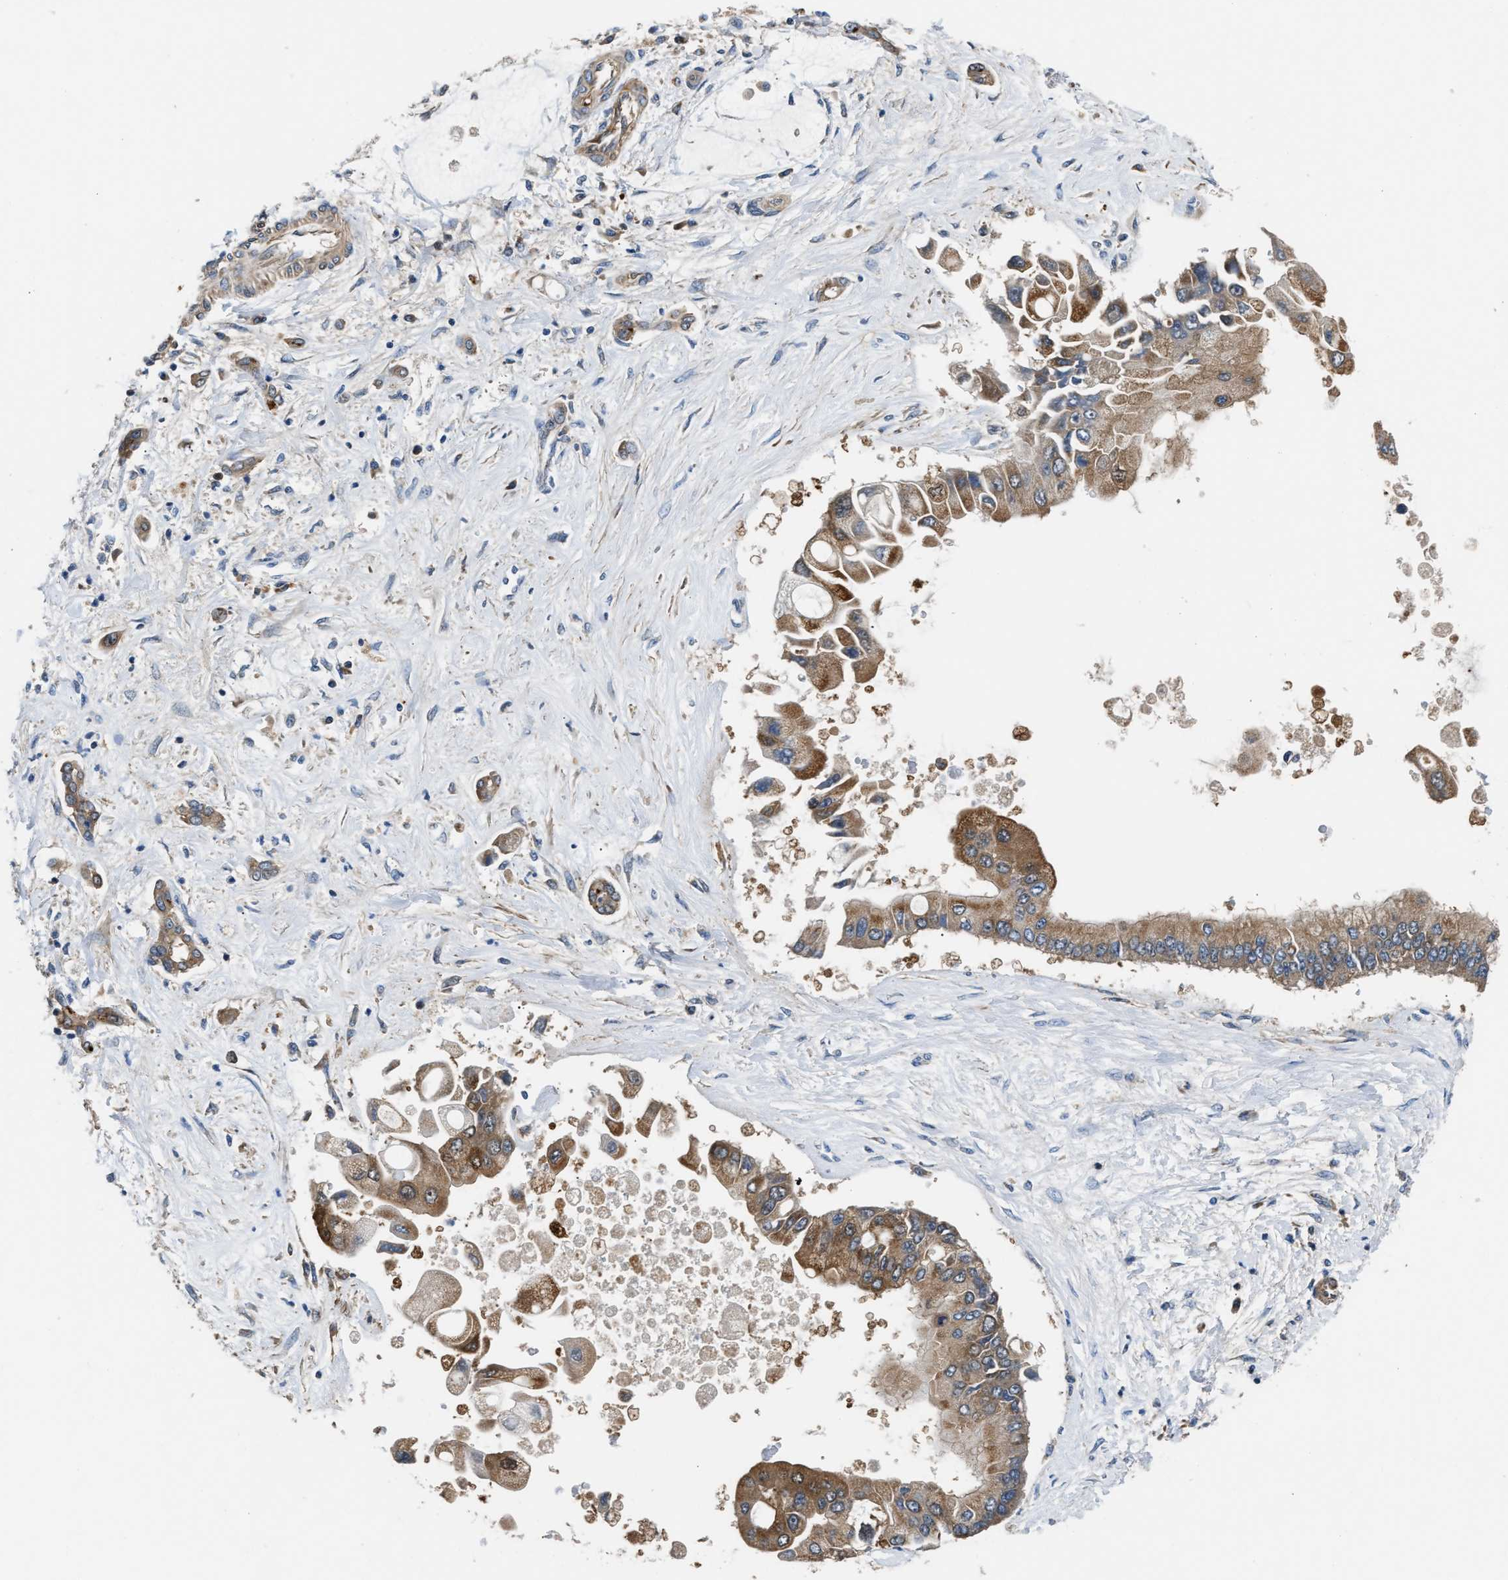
{"staining": {"intensity": "moderate", "quantity": ">75%", "location": "cytoplasmic/membranous"}, "tissue": "liver cancer", "cell_type": "Tumor cells", "image_type": "cancer", "snomed": [{"axis": "morphology", "description": "Cholangiocarcinoma"}, {"axis": "topography", "description": "Liver"}], "caption": "About >75% of tumor cells in human liver cancer demonstrate moderate cytoplasmic/membranous protein expression as visualized by brown immunohistochemical staining.", "gene": "PPA1", "patient": {"sex": "male", "age": 50}}